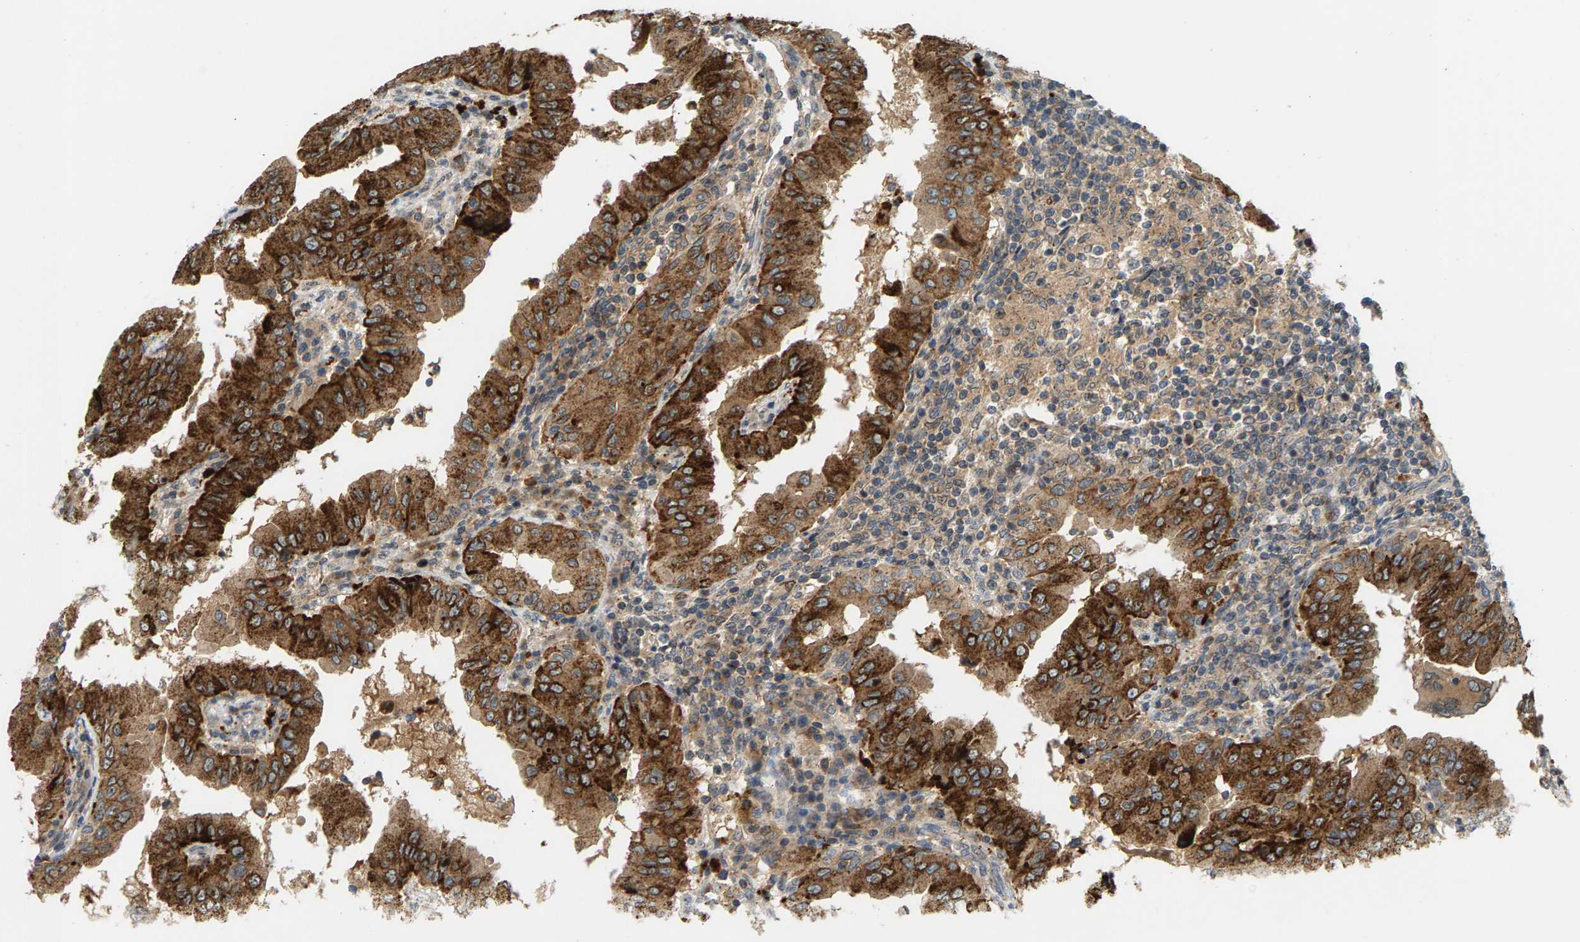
{"staining": {"intensity": "strong", "quantity": ">75%", "location": "cytoplasmic/membranous"}, "tissue": "thyroid cancer", "cell_type": "Tumor cells", "image_type": "cancer", "snomed": [{"axis": "morphology", "description": "Papillary adenocarcinoma, NOS"}, {"axis": "topography", "description": "Thyroid gland"}], "caption": "Thyroid cancer (papillary adenocarcinoma) stained with immunohistochemistry (IHC) displays strong cytoplasmic/membranous expression in approximately >75% of tumor cells. (brown staining indicates protein expression, while blue staining denotes nuclei).", "gene": "MAP2K5", "patient": {"sex": "male", "age": 33}}